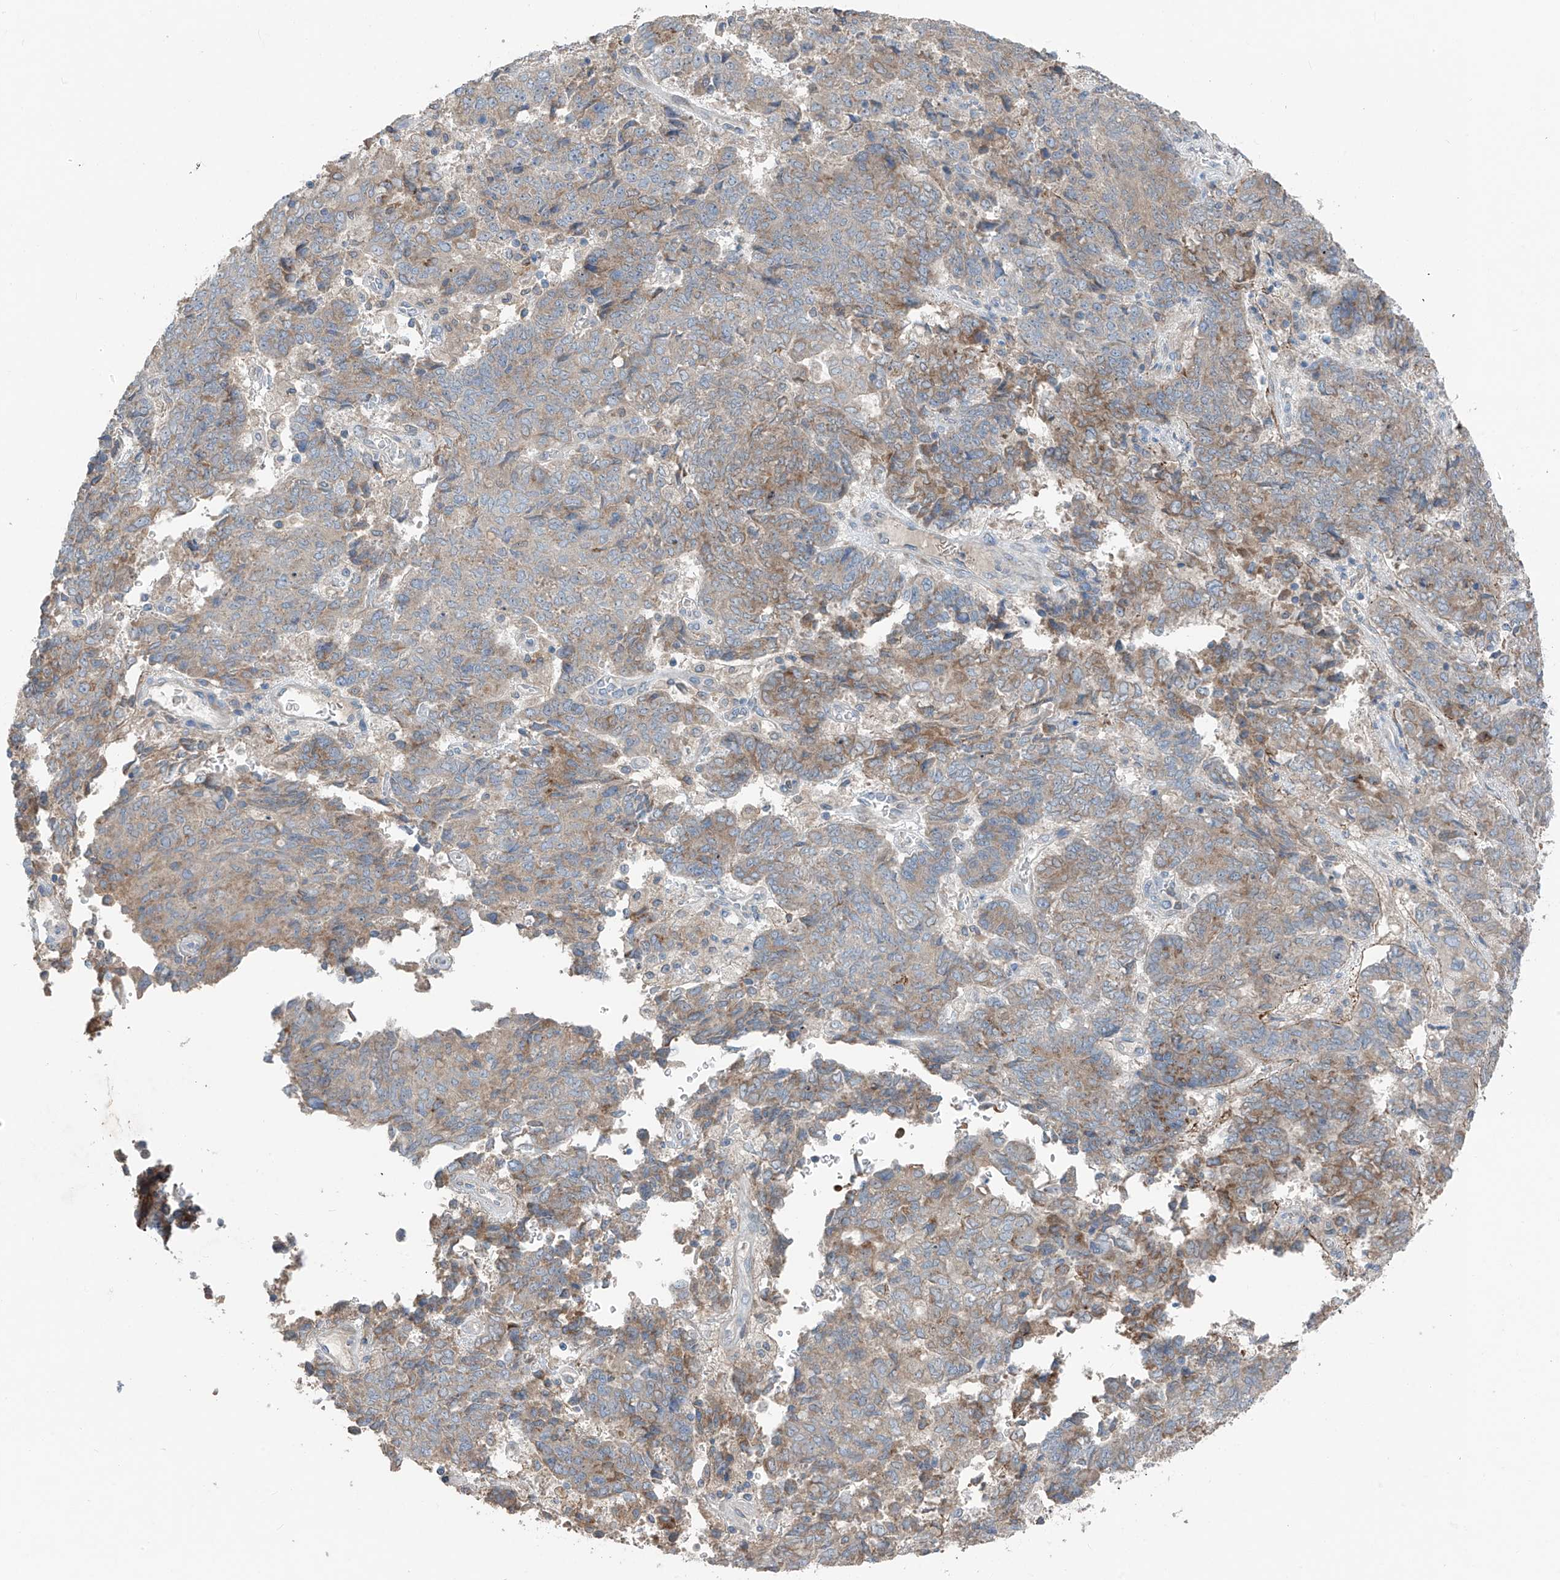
{"staining": {"intensity": "weak", "quantity": "25%-75%", "location": "cytoplasmic/membranous"}, "tissue": "endometrial cancer", "cell_type": "Tumor cells", "image_type": "cancer", "snomed": [{"axis": "morphology", "description": "Adenocarcinoma, NOS"}, {"axis": "topography", "description": "Endometrium"}], "caption": "A brown stain highlights weak cytoplasmic/membranous staining of a protein in adenocarcinoma (endometrial) tumor cells.", "gene": "GALNTL6", "patient": {"sex": "female", "age": 80}}